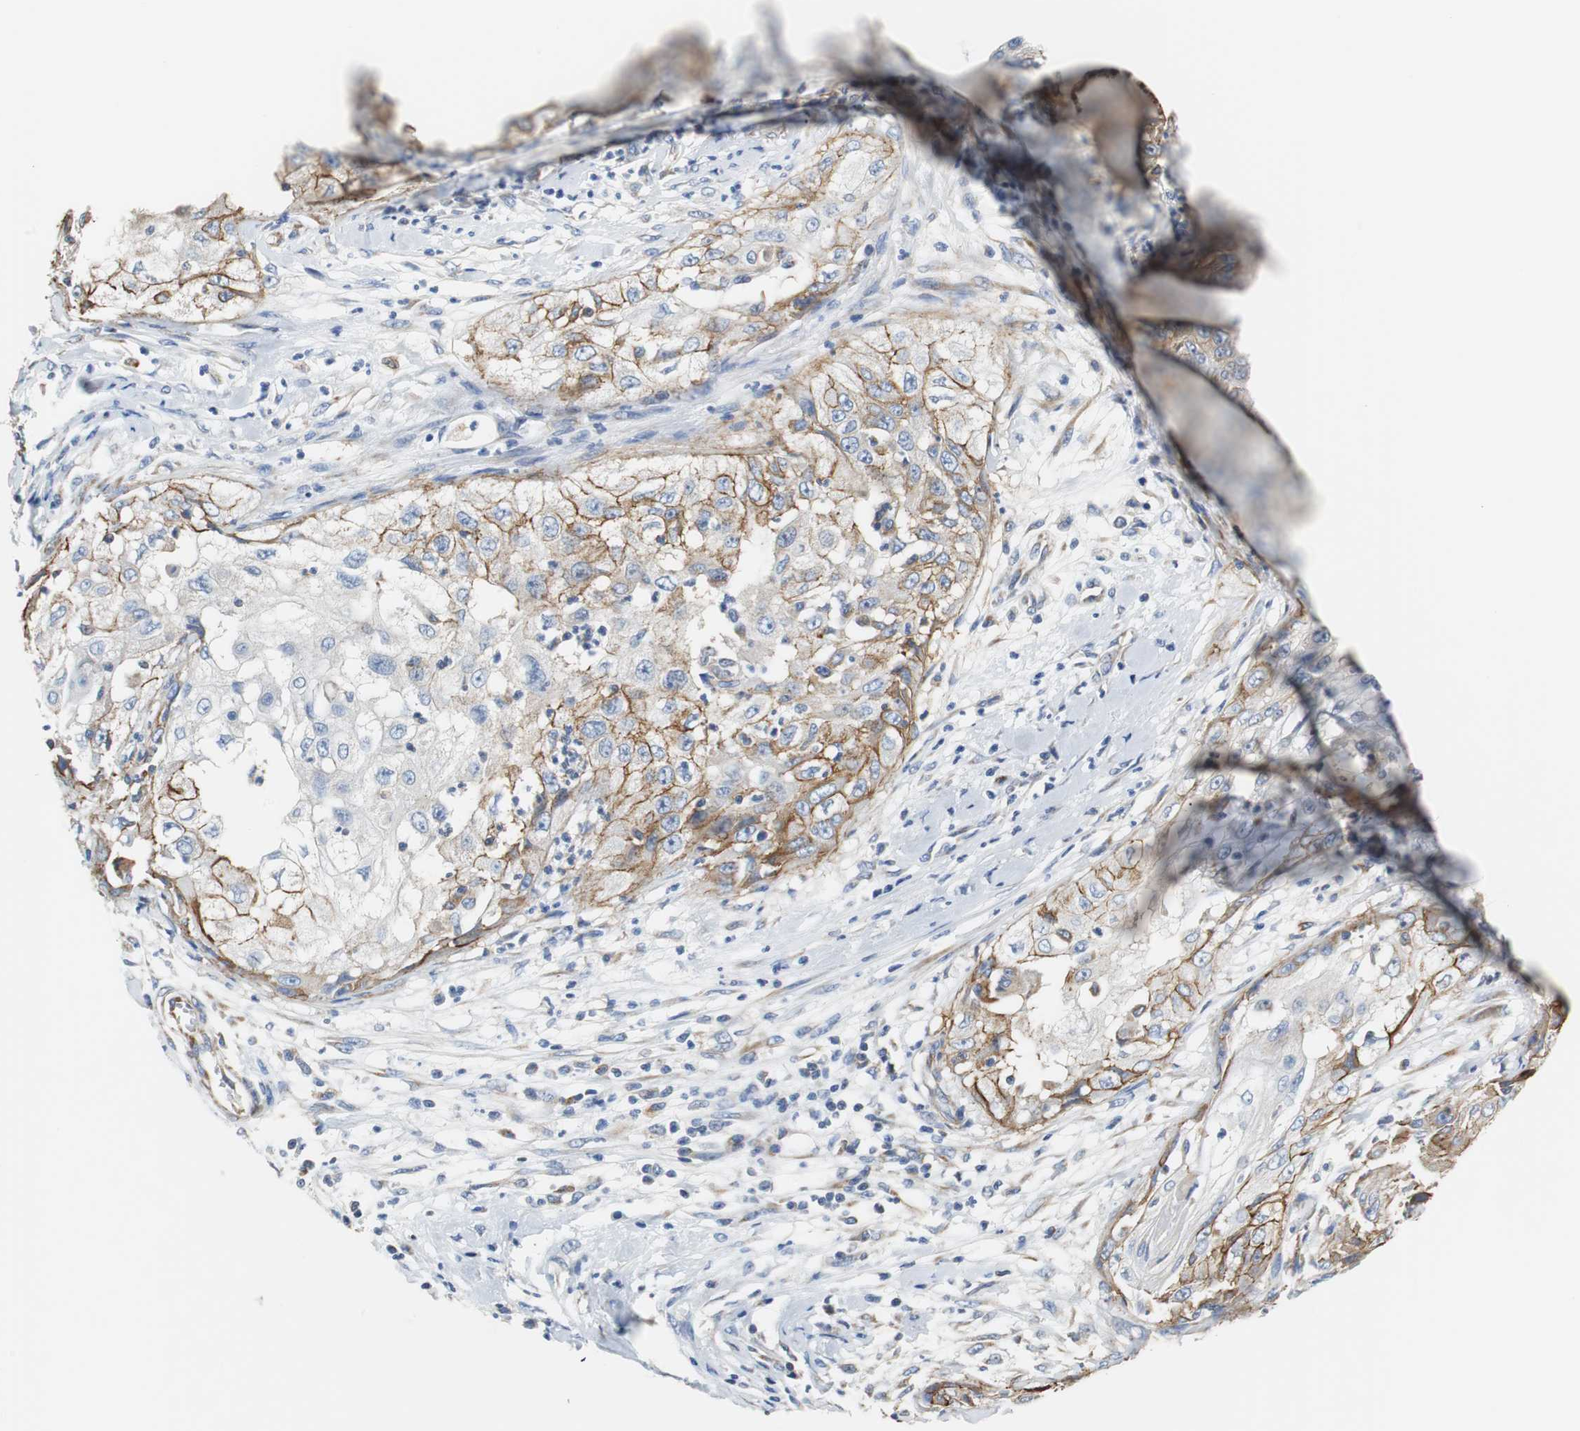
{"staining": {"intensity": "moderate", "quantity": ">75%", "location": "cytoplasmic/membranous"}, "tissue": "cervical cancer", "cell_type": "Tumor cells", "image_type": "cancer", "snomed": [{"axis": "morphology", "description": "Squamous cell carcinoma, NOS"}, {"axis": "topography", "description": "Cervix"}], "caption": "Human cervical cancer (squamous cell carcinoma) stained with a protein marker shows moderate staining in tumor cells.", "gene": "PCK1", "patient": {"sex": "female", "age": 64}}